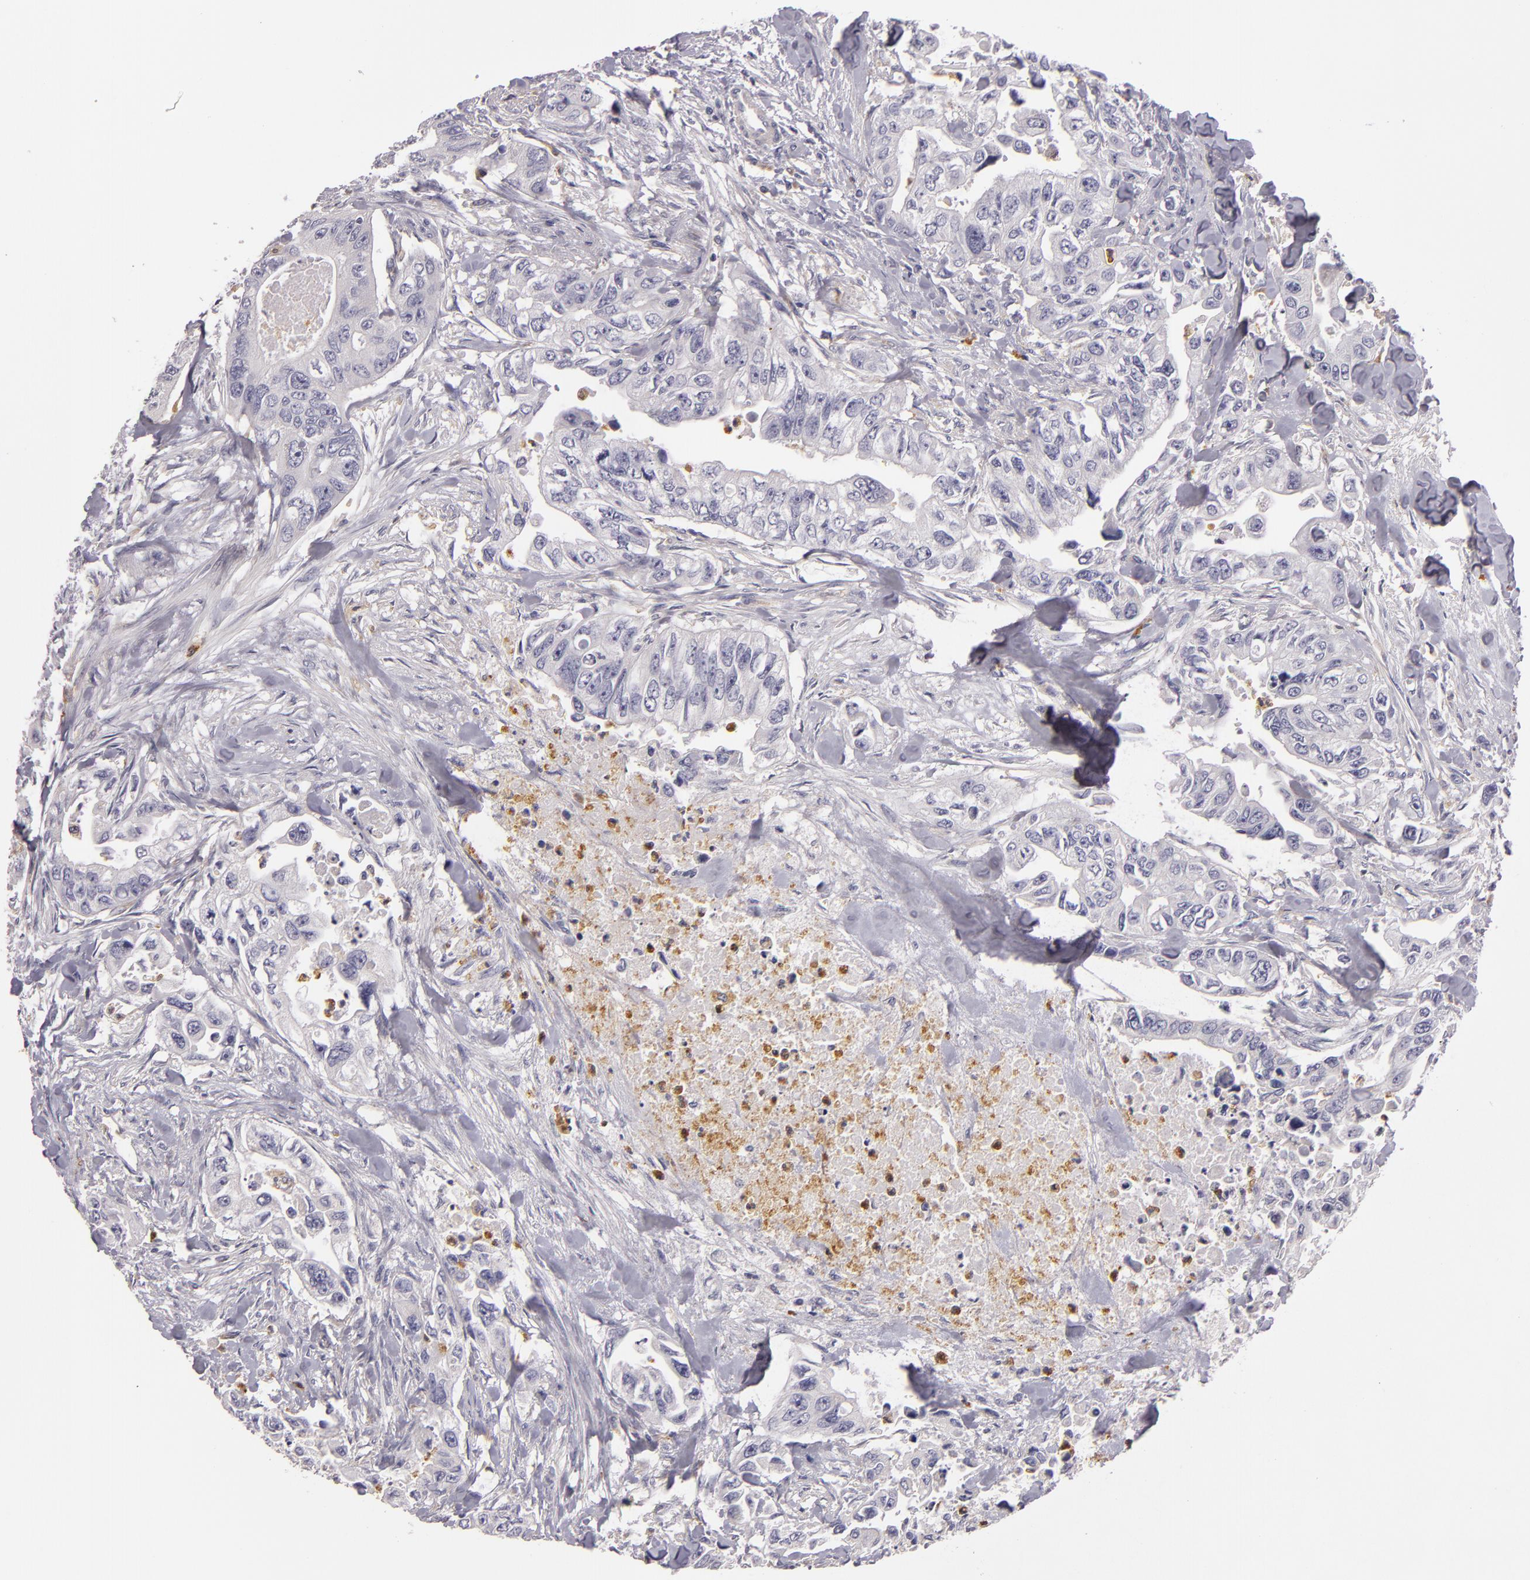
{"staining": {"intensity": "negative", "quantity": "none", "location": "none"}, "tissue": "colorectal cancer", "cell_type": "Tumor cells", "image_type": "cancer", "snomed": [{"axis": "morphology", "description": "Adenocarcinoma, NOS"}, {"axis": "topography", "description": "Colon"}], "caption": "DAB immunohistochemical staining of colorectal adenocarcinoma demonstrates no significant expression in tumor cells. (DAB immunohistochemistry with hematoxylin counter stain).", "gene": "TLR8", "patient": {"sex": "female", "age": 11}}